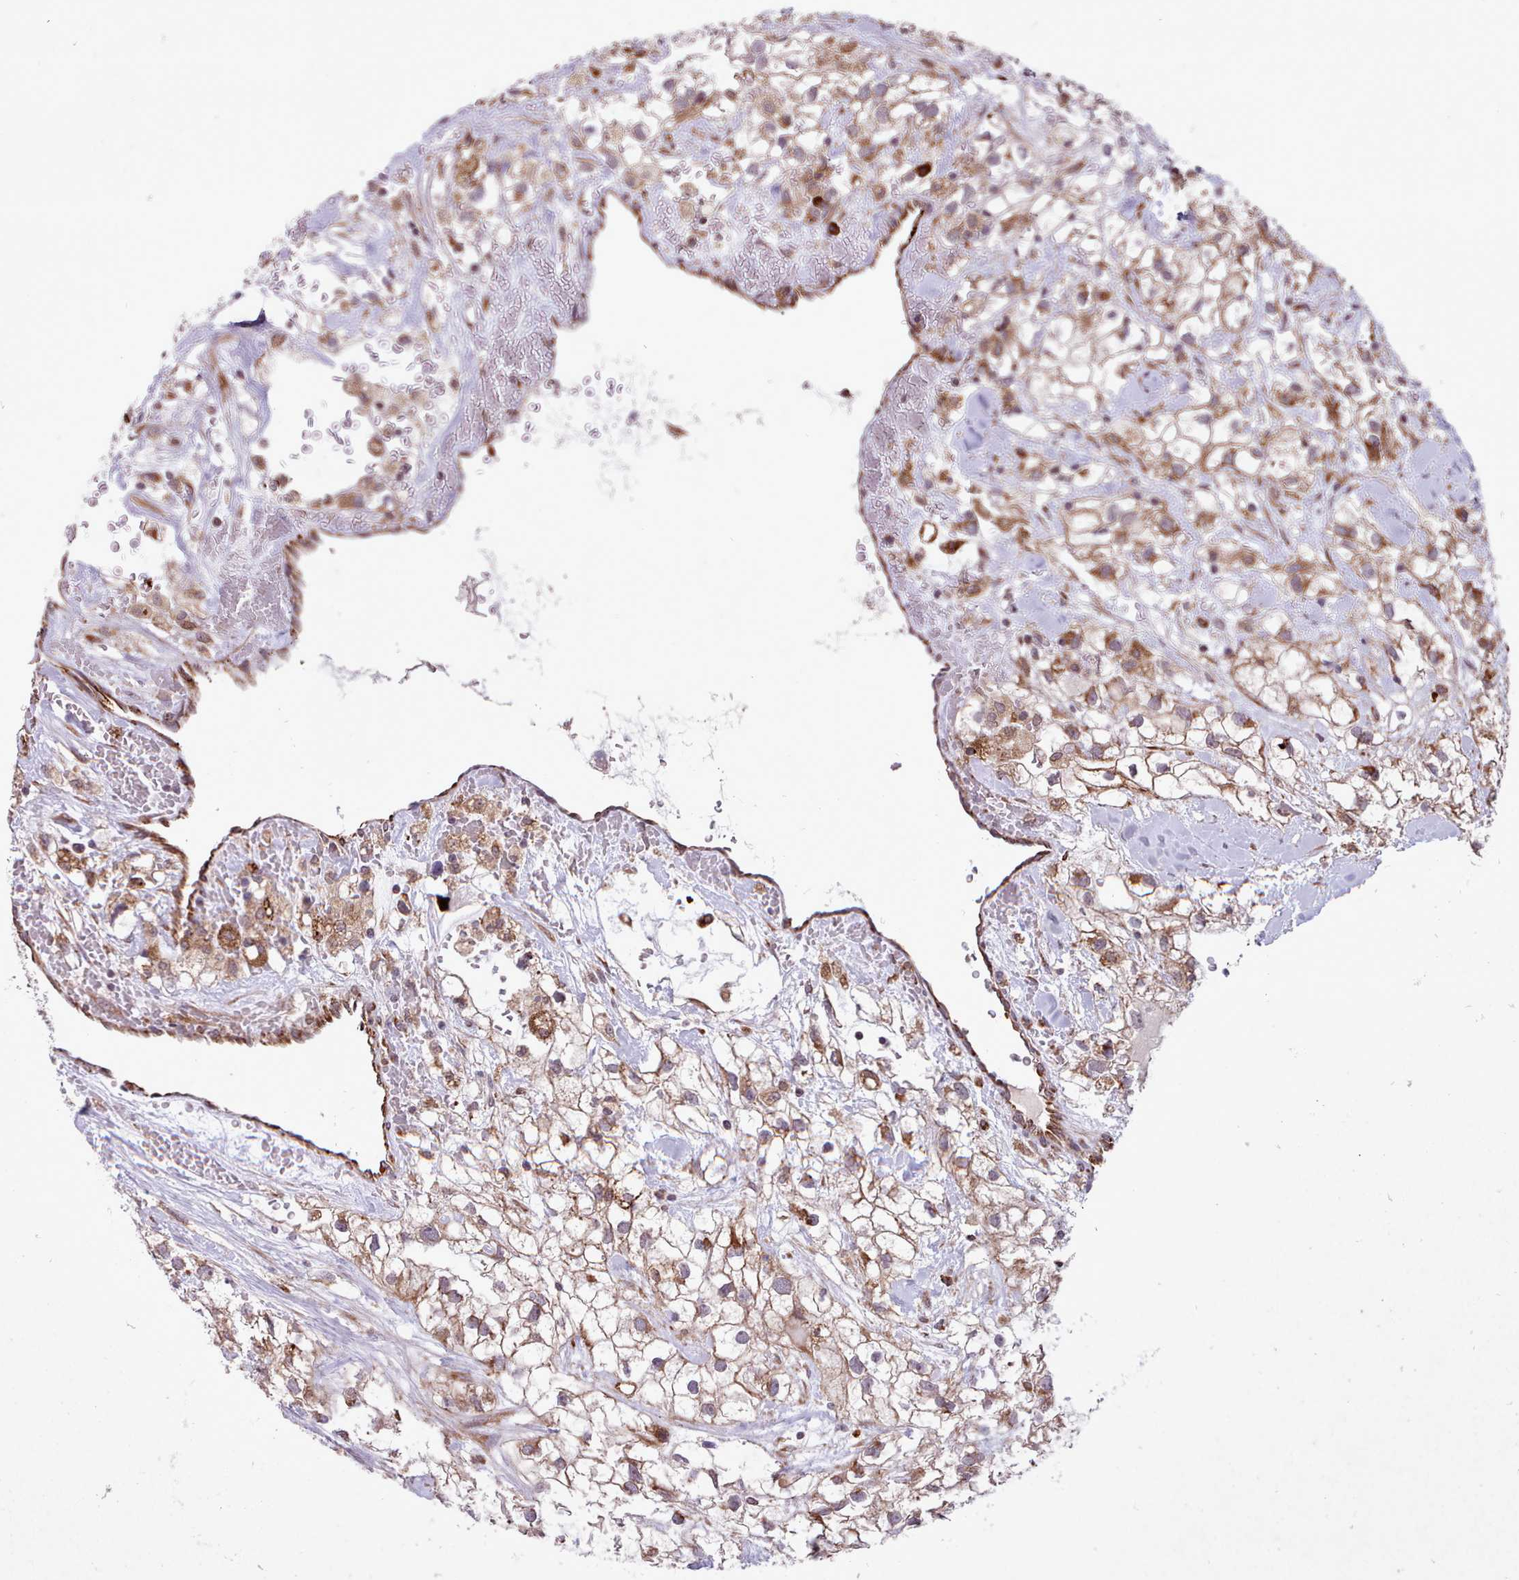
{"staining": {"intensity": "moderate", "quantity": ">75%", "location": "cytoplasmic/membranous"}, "tissue": "renal cancer", "cell_type": "Tumor cells", "image_type": "cancer", "snomed": [{"axis": "morphology", "description": "Adenocarcinoma, NOS"}, {"axis": "topography", "description": "Kidney"}], "caption": "Immunohistochemistry of human renal cancer exhibits medium levels of moderate cytoplasmic/membranous positivity in approximately >75% of tumor cells.", "gene": "TTLL3", "patient": {"sex": "male", "age": 59}}